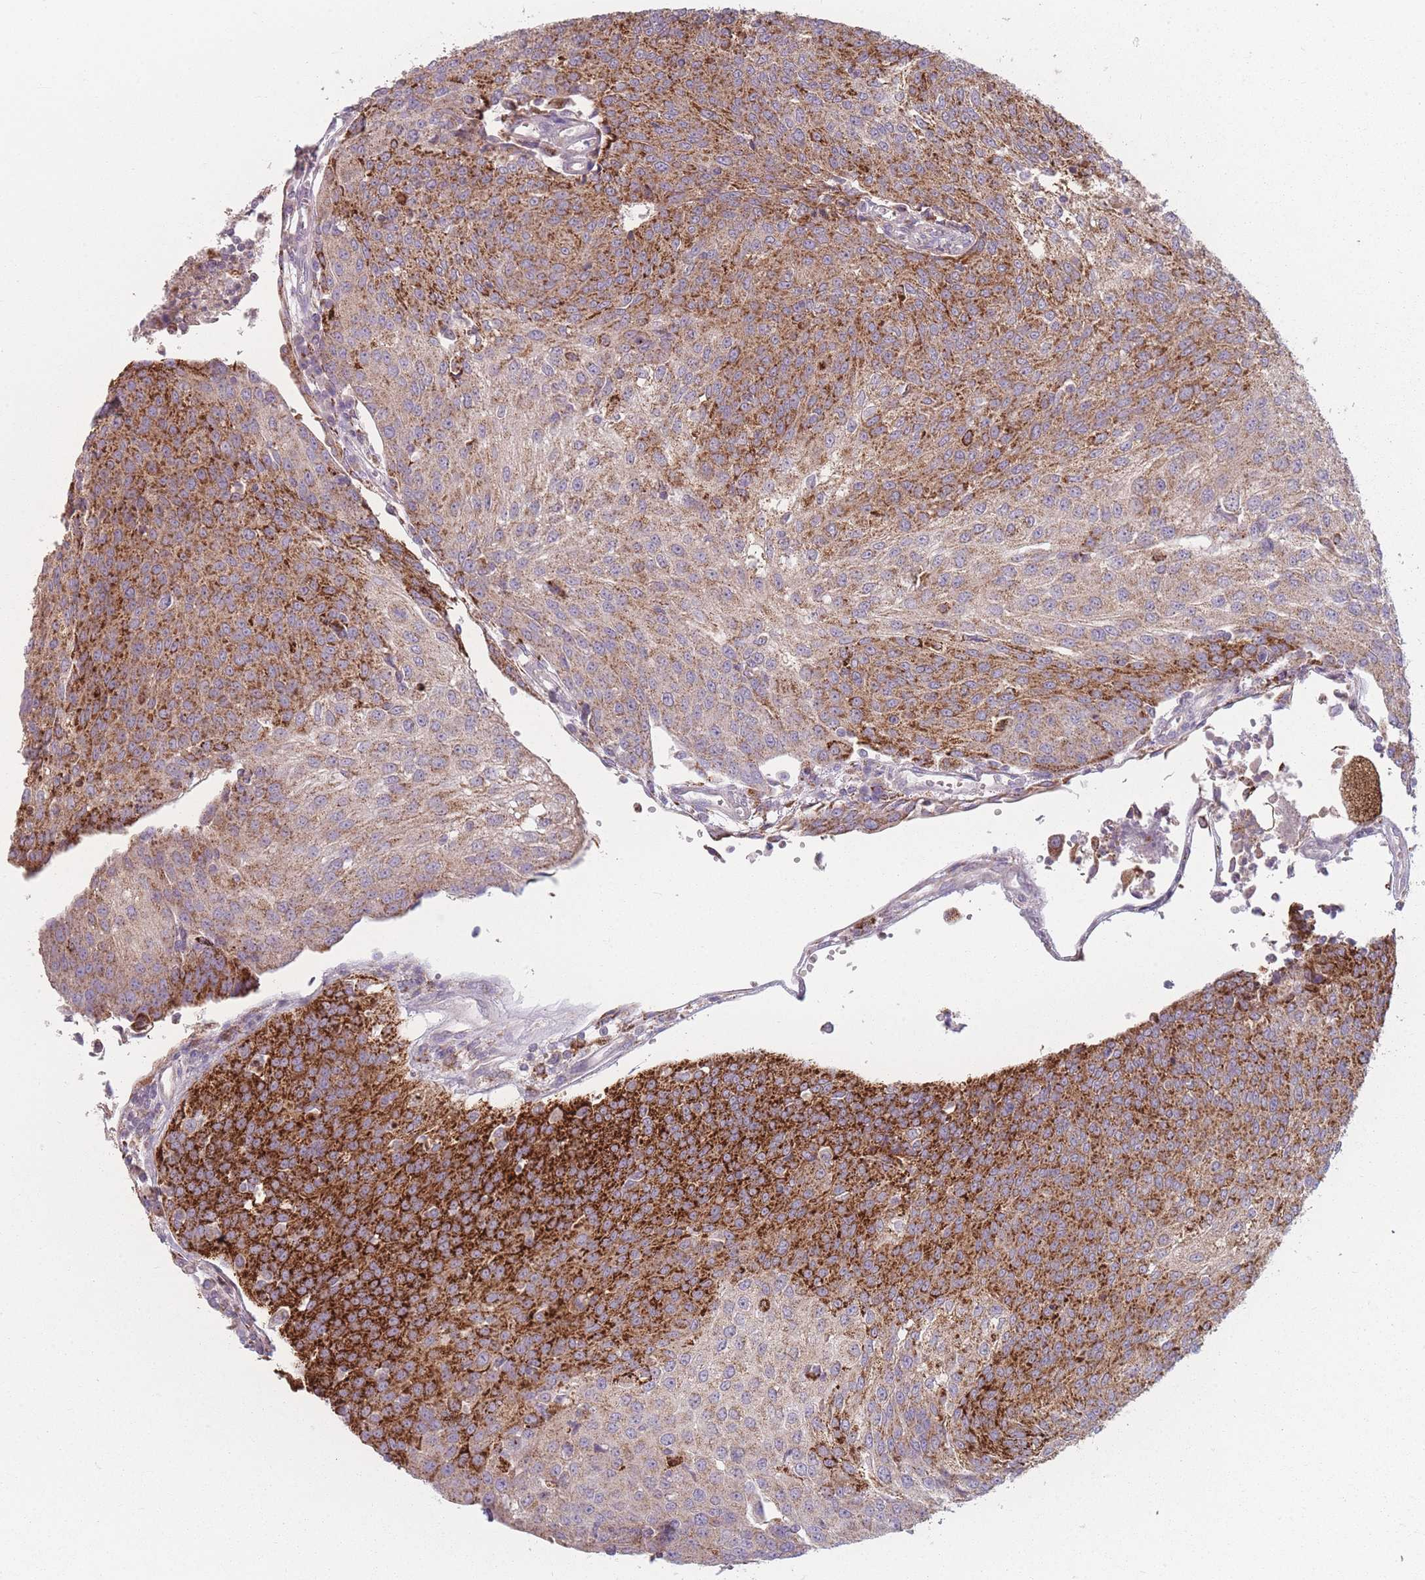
{"staining": {"intensity": "strong", "quantity": "25%-75%", "location": "cytoplasmic/membranous"}, "tissue": "urothelial cancer", "cell_type": "Tumor cells", "image_type": "cancer", "snomed": [{"axis": "morphology", "description": "Urothelial carcinoma, High grade"}, {"axis": "topography", "description": "Urinary bladder"}], "caption": "Immunohistochemical staining of urothelial carcinoma (high-grade) demonstrates high levels of strong cytoplasmic/membranous protein expression in about 25%-75% of tumor cells. (DAB = brown stain, brightfield microscopy at high magnification).", "gene": "PEX11B", "patient": {"sex": "female", "age": 85}}